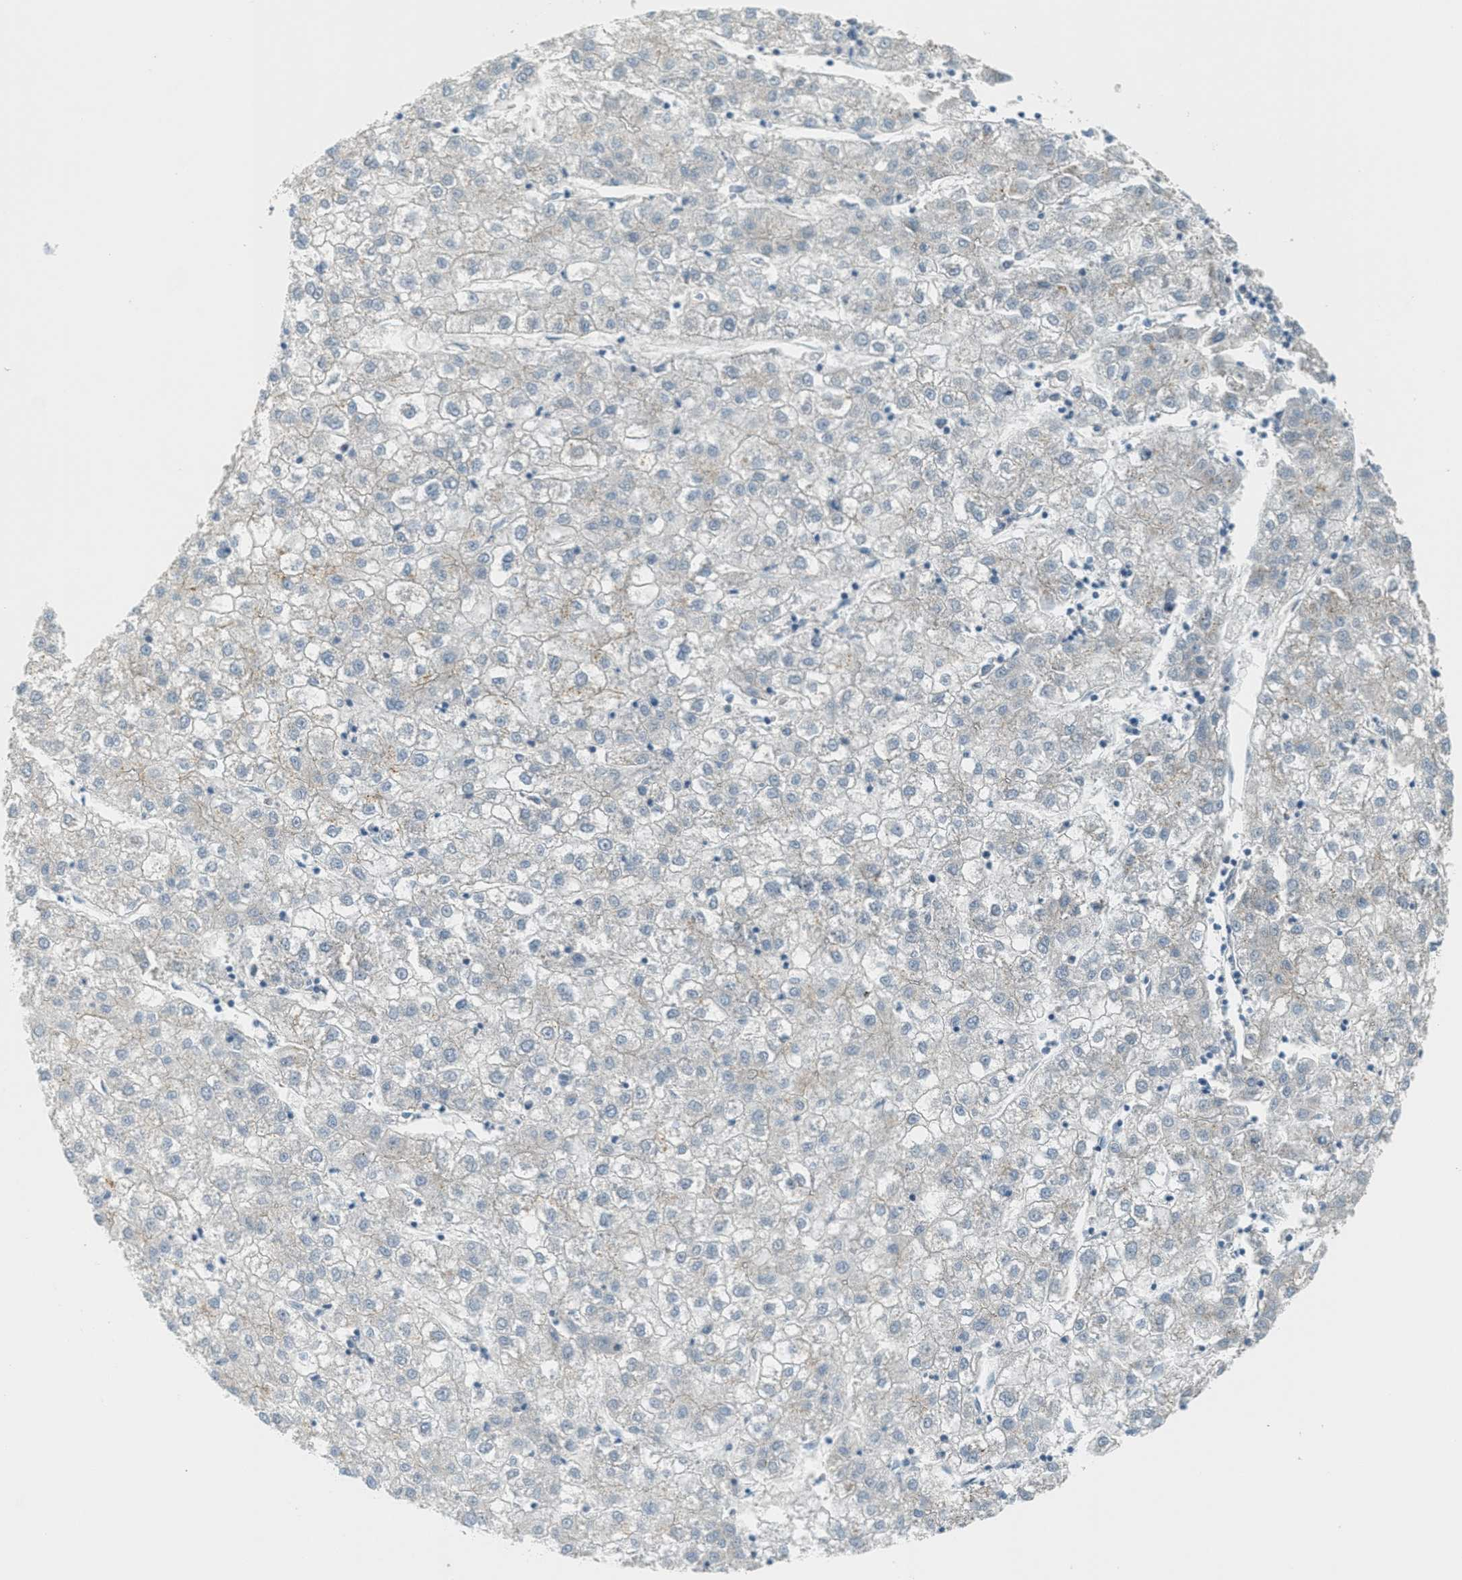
{"staining": {"intensity": "negative", "quantity": "none", "location": "none"}, "tissue": "liver cancer", "cell_type": "Tumor cells", "image_type": "cancer", "snomed": [{"axis": "morphology", "description": "Carcinoma, Hepatocellular, NOS"}, {"axis": "topography", "description": "Liver"}], "caption": "Immunohistochemistry (IHC) of liver cancer exhibits no expression in tumor cells.", "gene": "TCF3", "patient": {"sex": "male", "age": 72}}